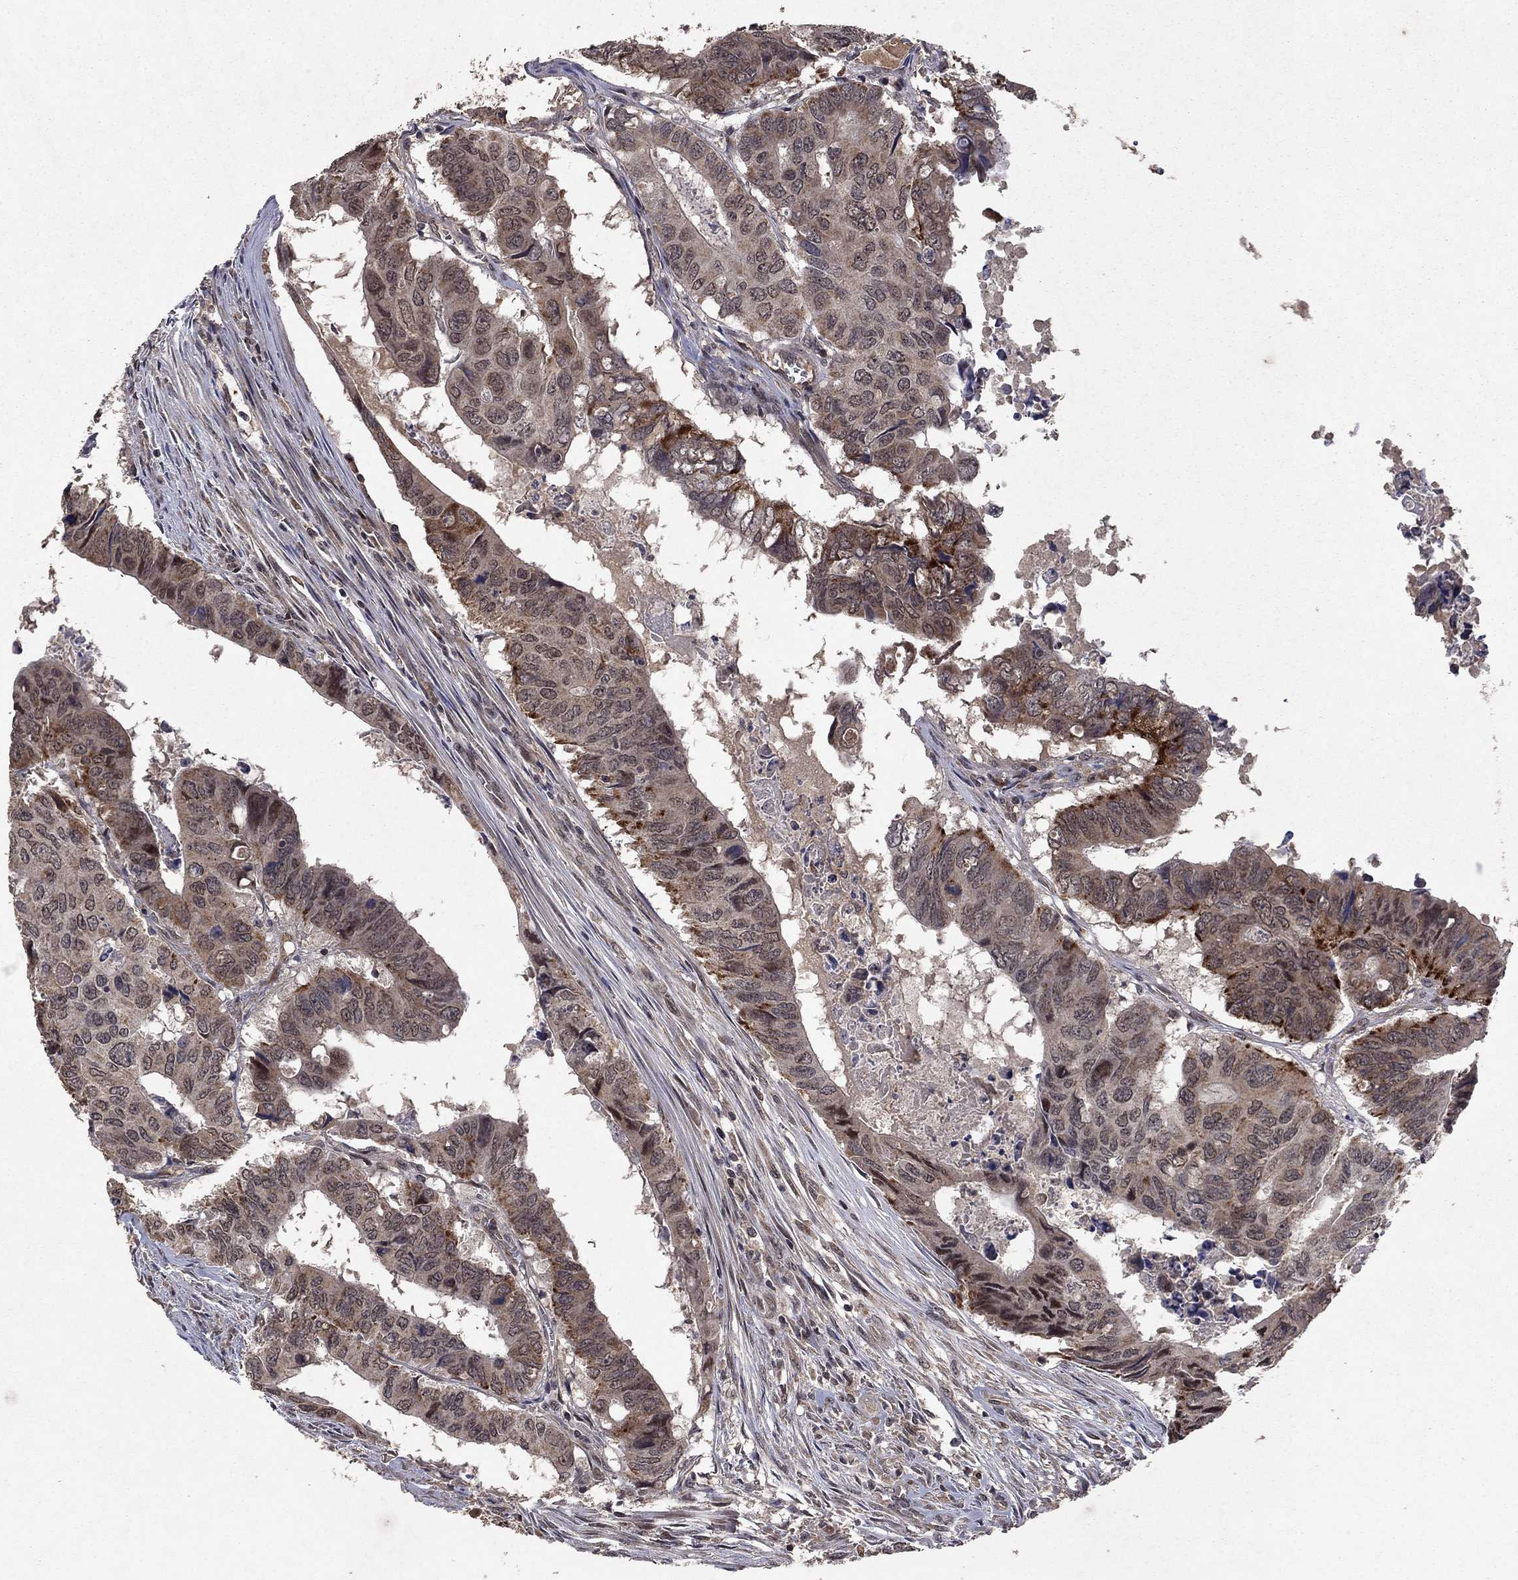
{"staining": {"intensity": "moderate", "quantity": "<25%", "location": "cytoplasmic/membranous"}, "tissue": "colorectal cancer", "cell_type": "Tumor cells", "image_type": "cancer", "snomed": [{"axis": "morphology", "description": "Adenocarcinoma, NOS"}, {"axis": "topography", "description": "Colon"}], "caption": "Brown immunohistochemical staining in colorectal cancer shows moderate cytoplasmic/membranous positivity in about <25% of tumor cells.", "gene": "DHRS1", "patient": {"sex": "male", "age": 79}}